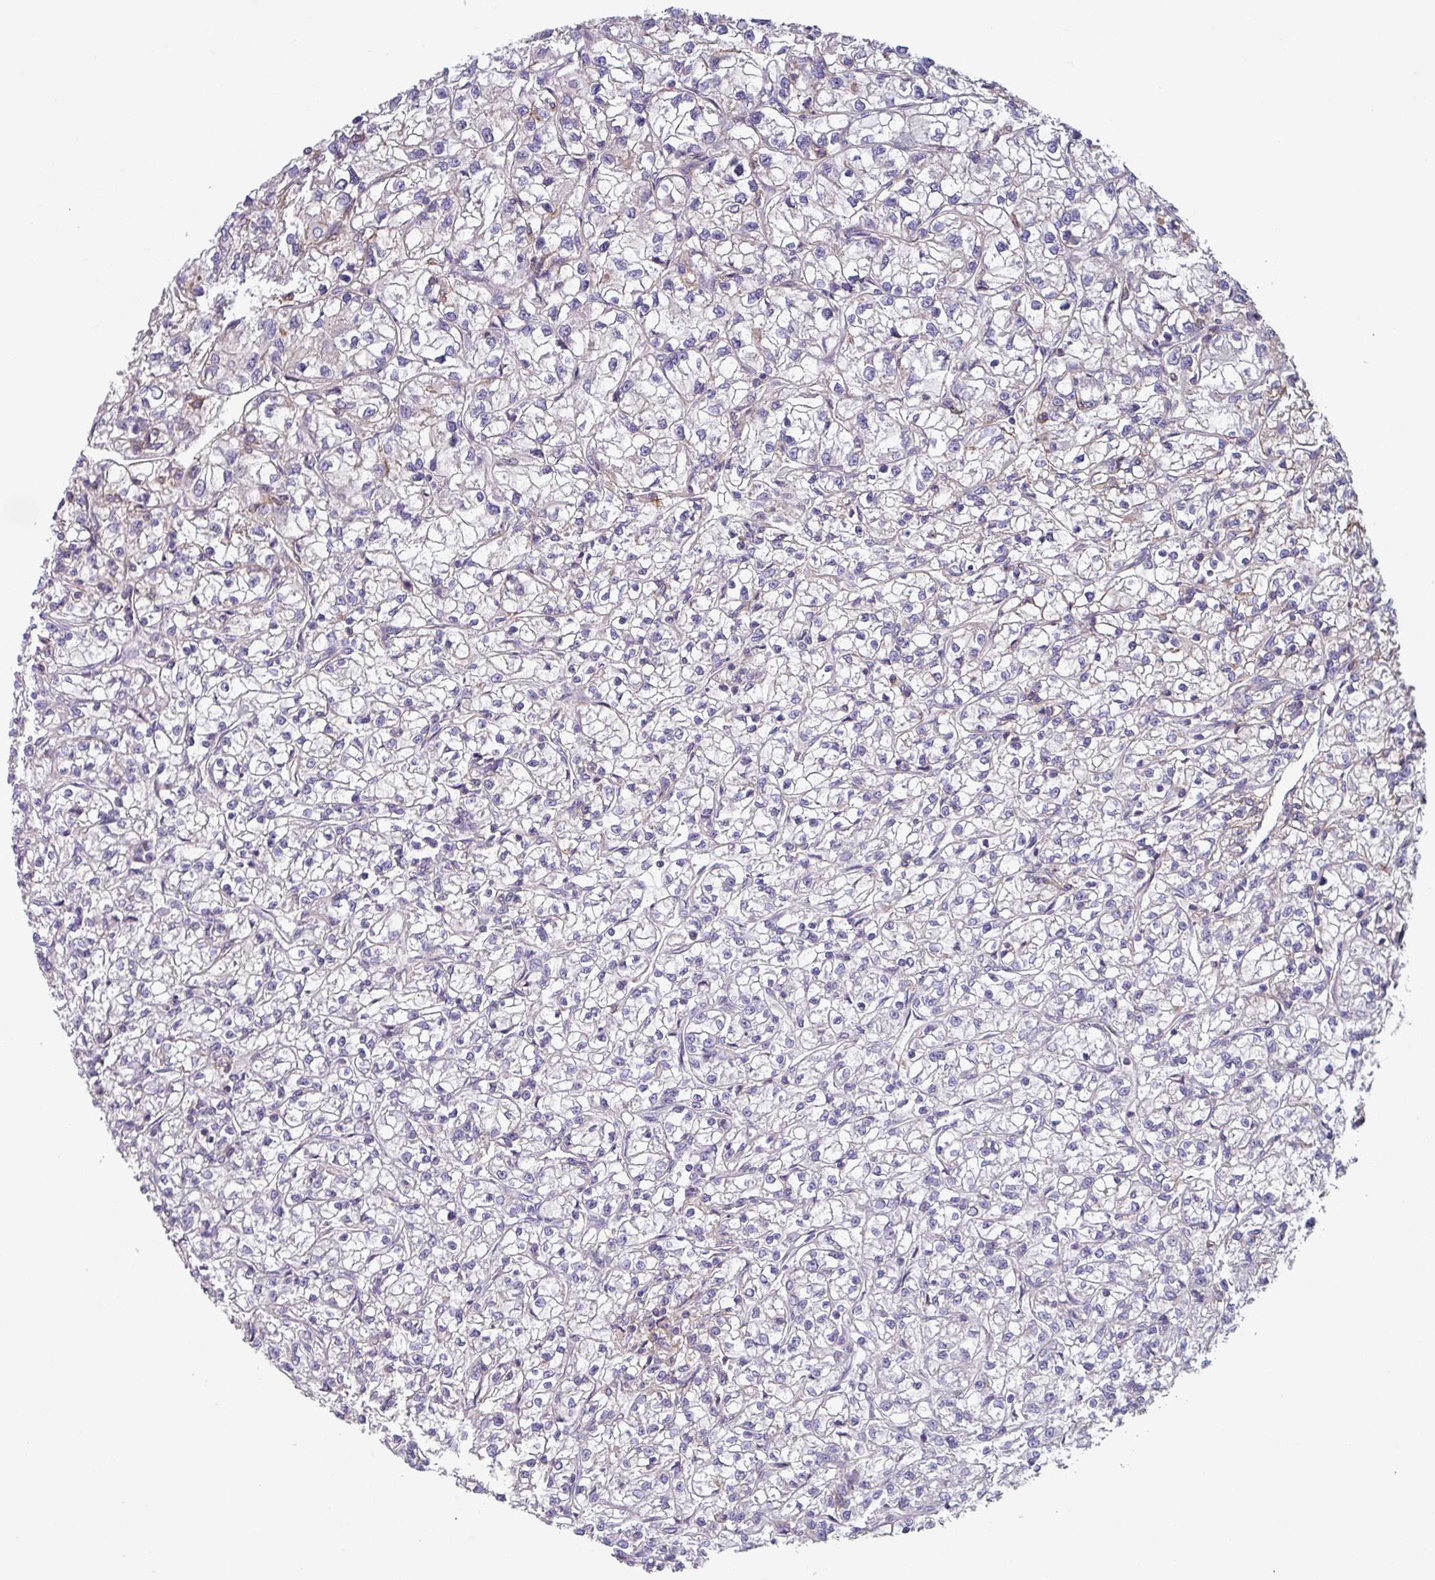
{"staining": {"intensity": "negative", "quantity": "none", "location": "none"}, "tissue": "renal cancer", "cell_type": "Tumor cells", "image_type": "cancer", "snomed": [{"axis": "morphology", "description": "Adenocarcinoma, NOS"}, {"axis": "topography", "description": "Kidney"}], "caption": "DAB (3,3'-diaminobenzidine) immunohistochemical staining of renal cancer demonstrates no significant expression in tumor cells. (Brightfield microscopy of DAB immunohistochemistry at high magnification).", "gene": "TMEM132A", "patient": {"sex": "female", "age": 59}}